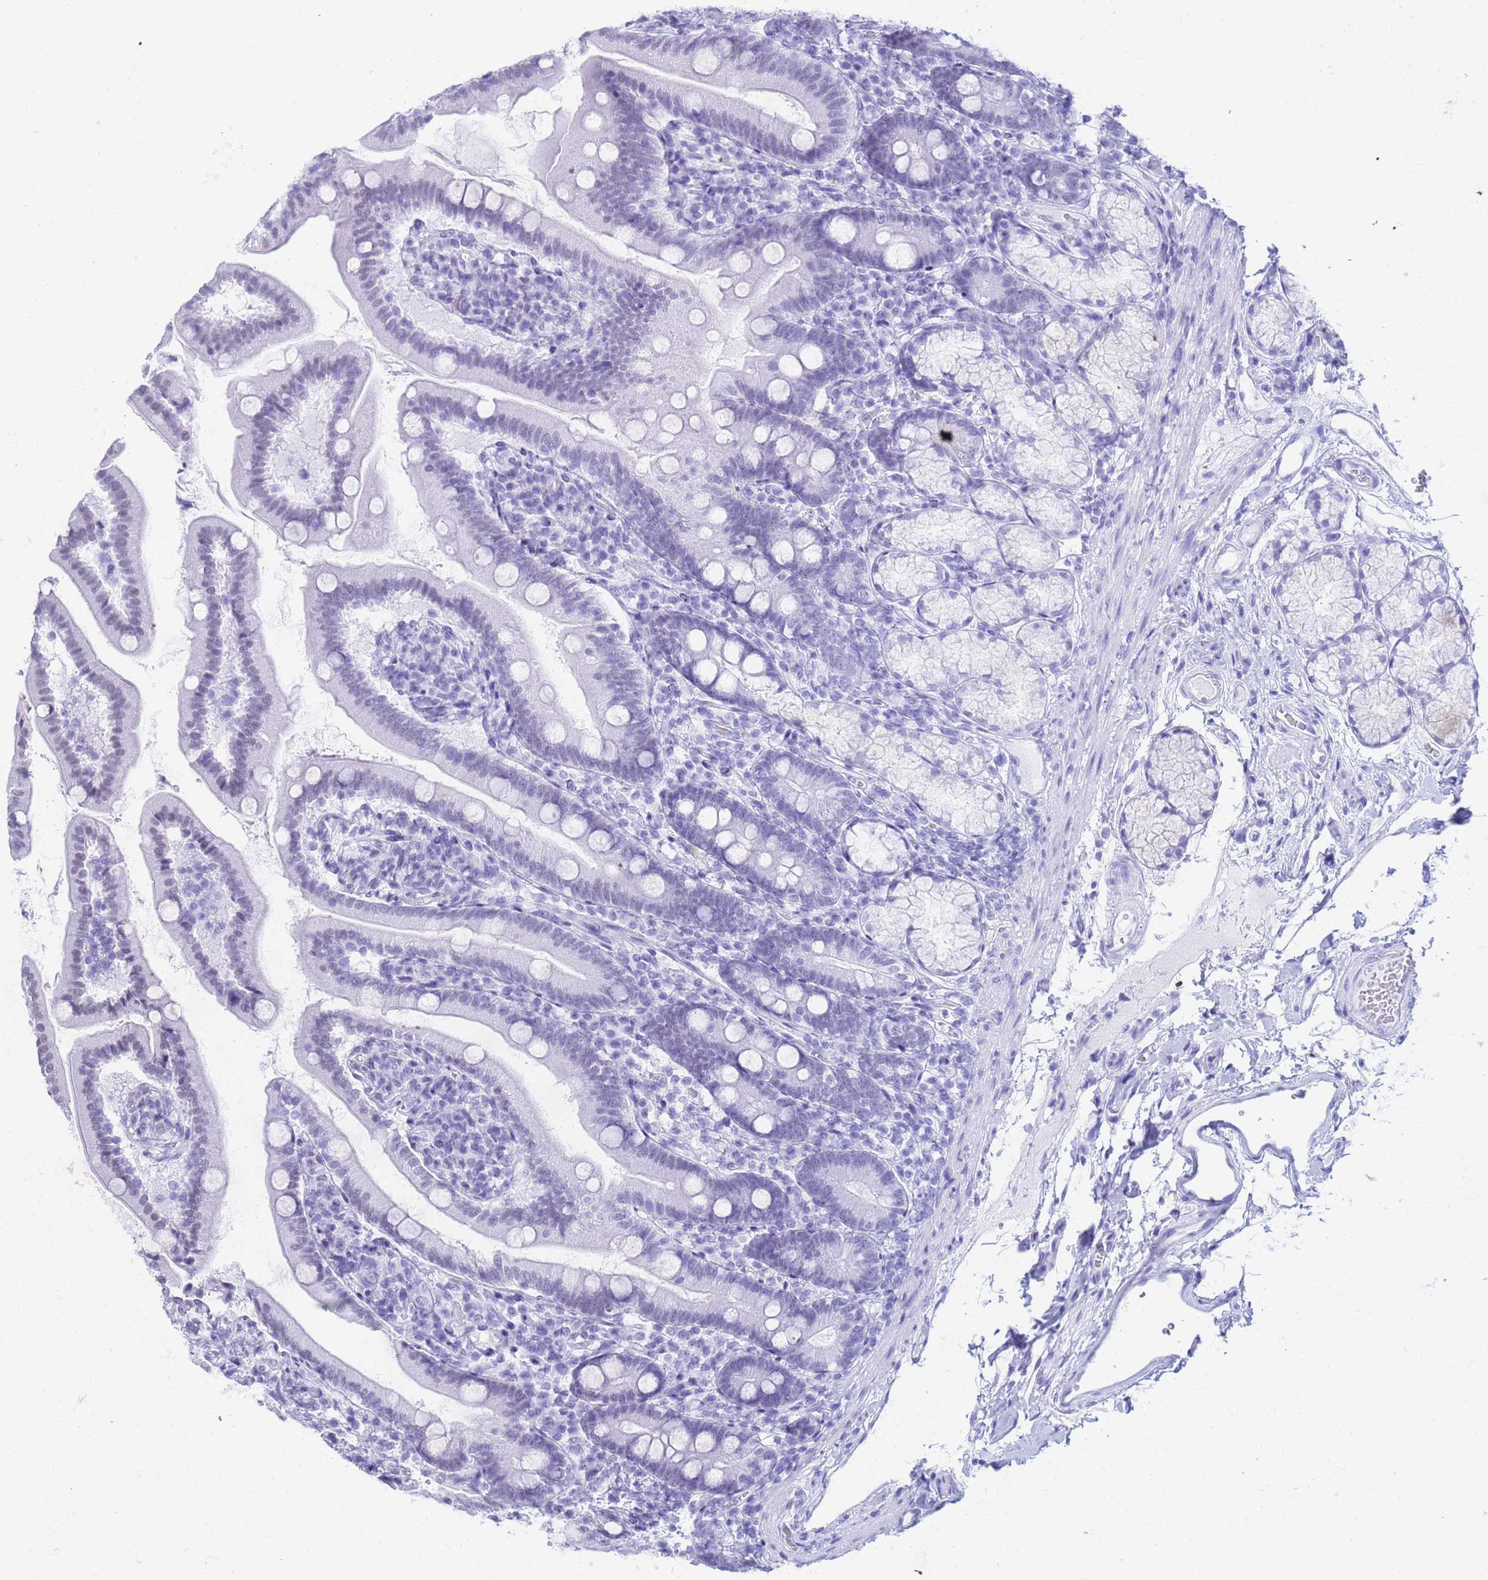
{"staining": {"intensity": "weak", "quantity": "<25%", "location": "nuclear"}, "tissue": "duodenum", "cell_type": "Glandular cells", "image_type": "normal", "snomed": [{"axis": "morphology", "description": "Normal tissue, NOS"}, {"axis": "topography", "description": "Duodenum"}], "caption": "Immunohistochemistry micrograph of benign duodenum: duodenum stained with DAB demonstrates no significant protein positivity in glandular cells. (DAB IHC visualized using brightfield microscopy, high magnification).", "gene": "FAM170B", "patient": {"sex": "female", "age": 67}}